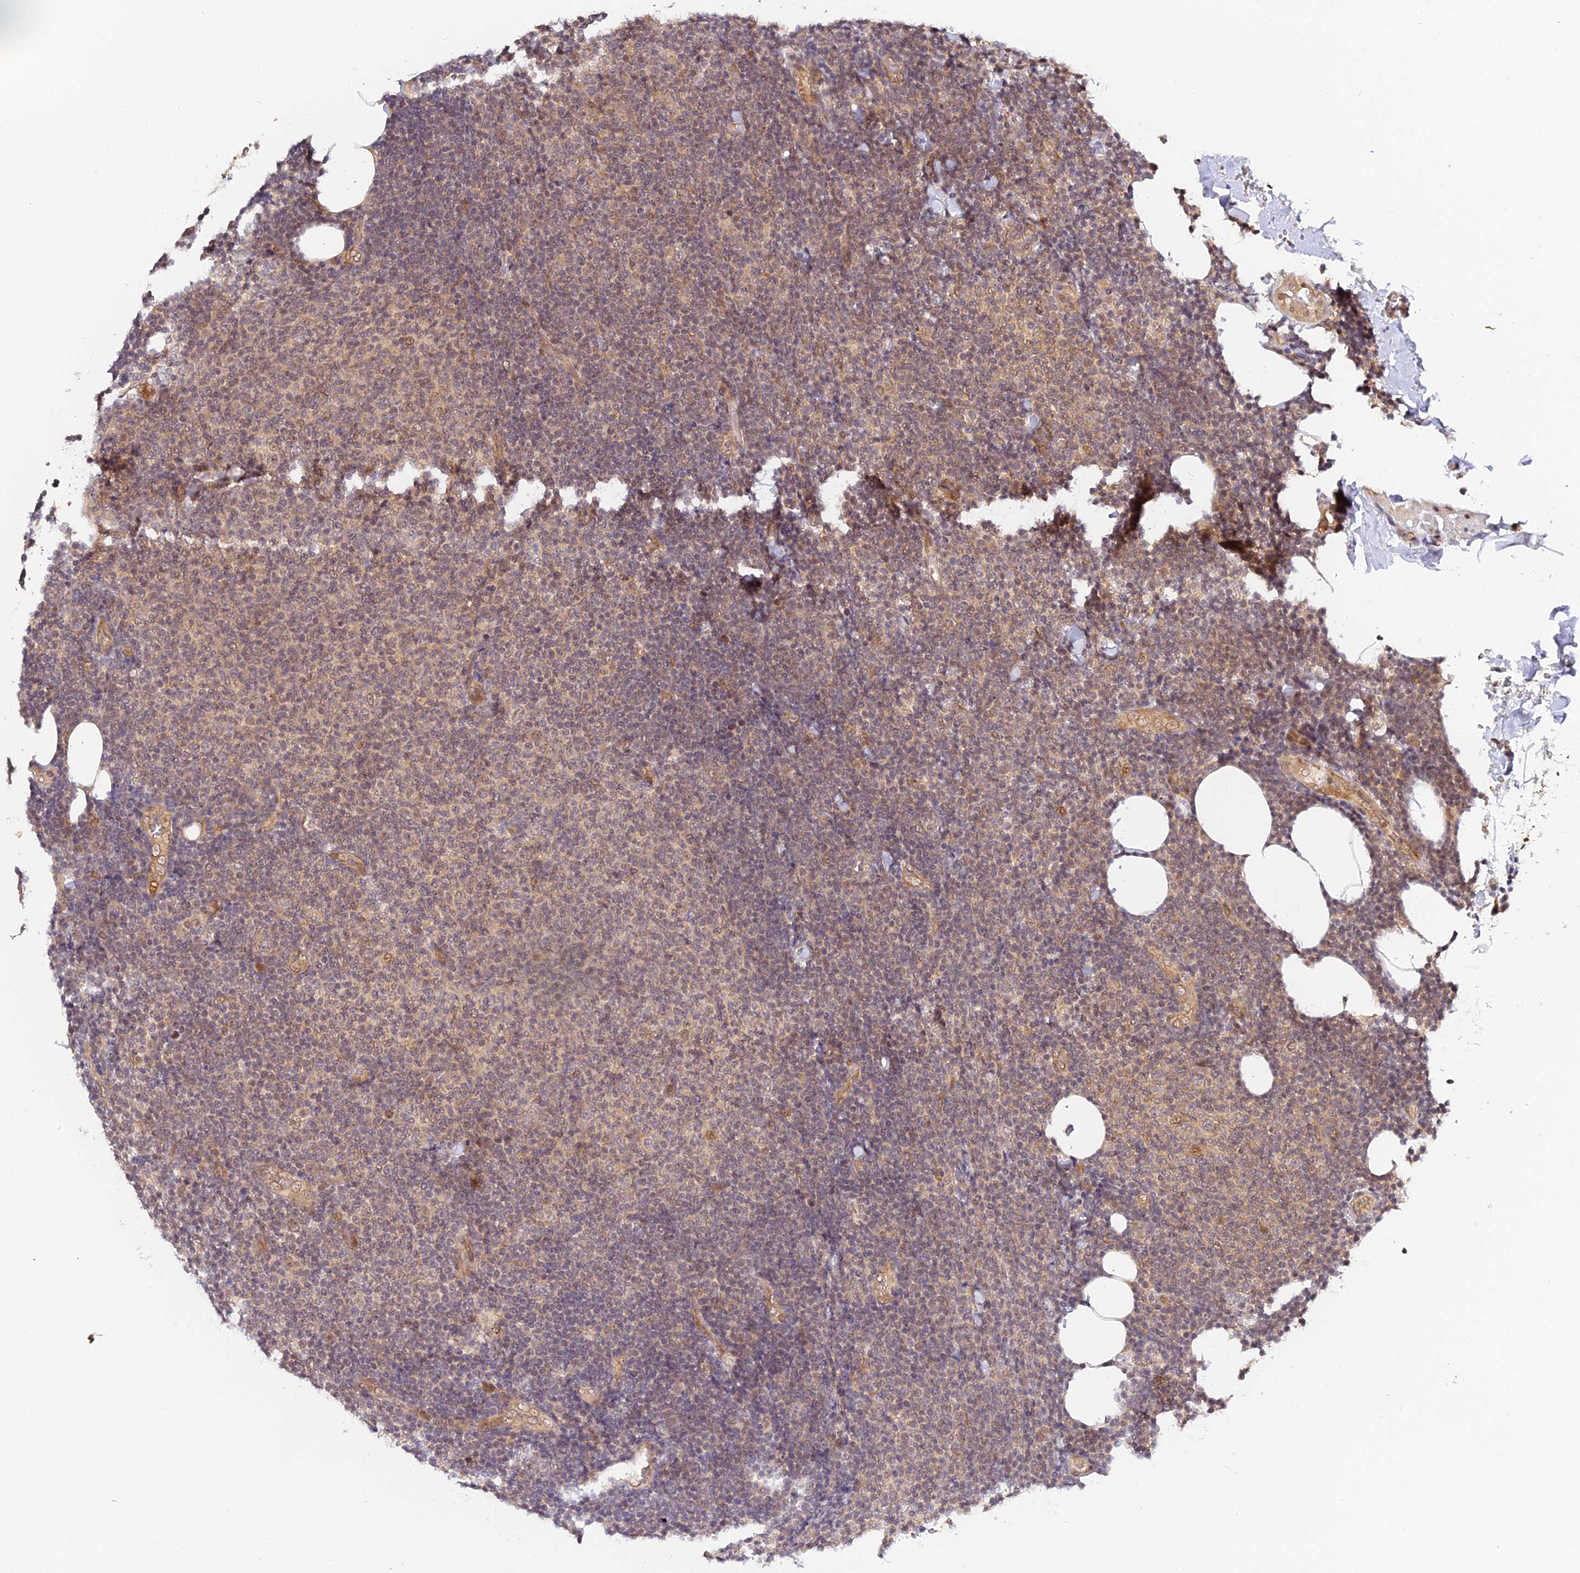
{"staining": {"intensity": "weak", "quantity": "25%-75%", "location": "cytoplasmic/membranous"}, "tissue": "lymphoma", "cell_type": "Tumor cells", "image_type": "cancer", "snomed": [{"axis": "morphology", "description": "Malignant lymphoma, non-Hodgkin's type, Low grade"}, {"axis": "topography", "description": "Lymph node"}], "caption": "The immunohistochemical stain shows weak cytoplasmic/membranous positivity in tumor cells of low-grade malignant lymphoma, non-Hodgkin's type tissue. (IHC, brightfield microscopy, high magnification).", "gene": "IMPACT", "patient": {"sex": "male", "age": 66}}